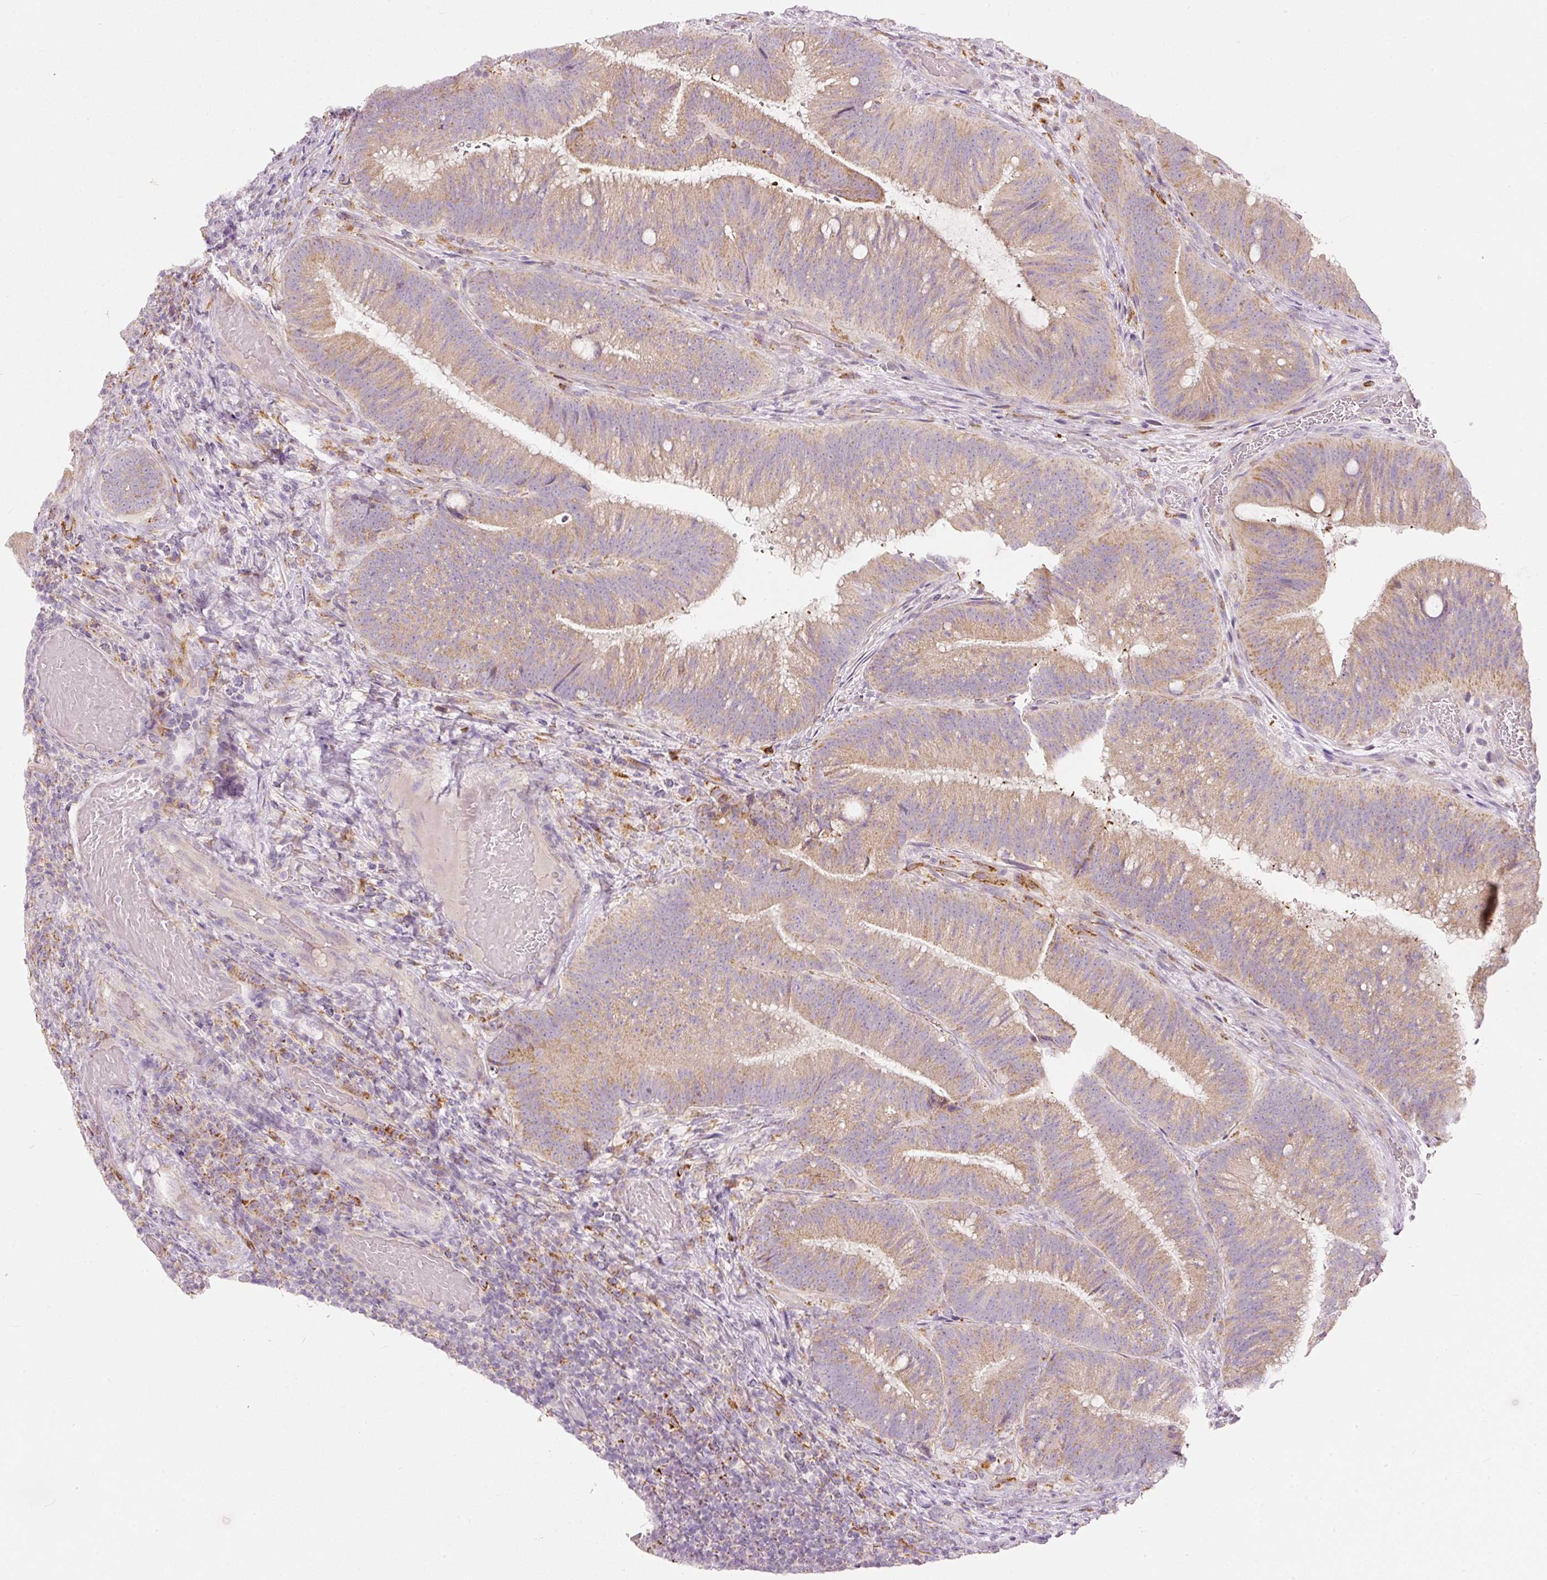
{"staining": {"intensity": "moderate", "quantity": "25%-75%", "location": "cytoplasmic/membranous"}, "tissue": "colorectal cancer", "cell_type": "Tumor cells", "image_type": "cancer", "snomed": [{"axis": "morphology", "description": "Adenocarcinoma, NOS"}, {"axis": "topography", "description": "Colon"}], "caption": "About 25%-75% of tumor cells in human colorectal cancer (adenocarcinoma) show moderate cytoplasmic/membranous protein staining as visualized by brown immunohistochemical staining.", "gene": "MTHFD2", "patient": {"sex": "female", "age": 43}}